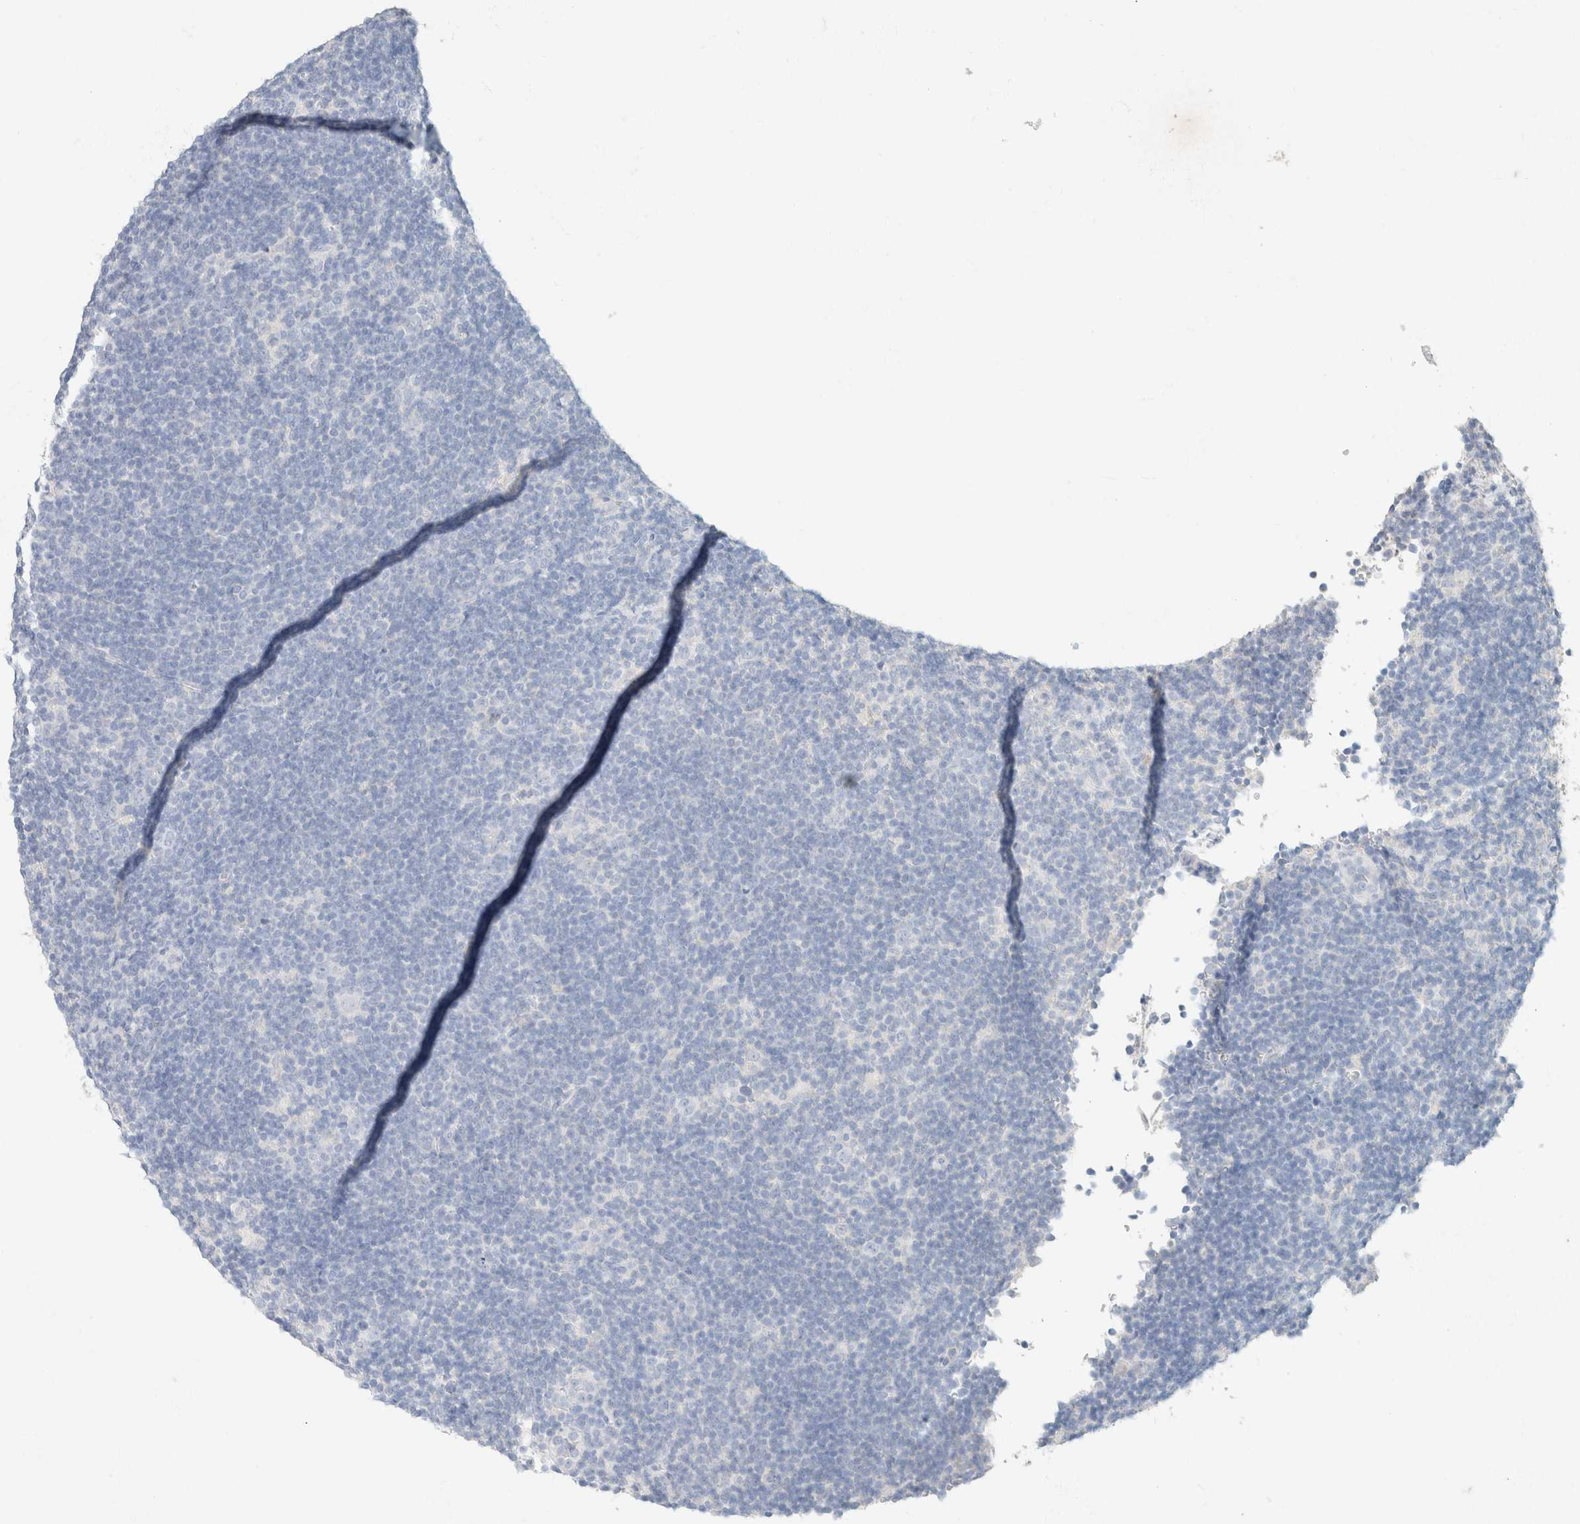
{"staining": {"intensity": "negative", "quantity": "none", "location": "none"}, "tissue": "lymphoma", "cell_type": "Tumor cells", "image_type": "cancer", "snomed": [{"axis": "morphology", "description": "Hodgkin's disease, NOS"}, {"axis": "topography", "description": "Lymph node"}], "caption": "IHC photomicrograph of human lymphoma stained for a protein (brown), which displays no positivity in tumor cells. (Brightfield microscopy of DAB immunohistochemistry (IHC) at high magnification).", "gene": "CA12", "patient": {"sex": "female", "age": 57}}